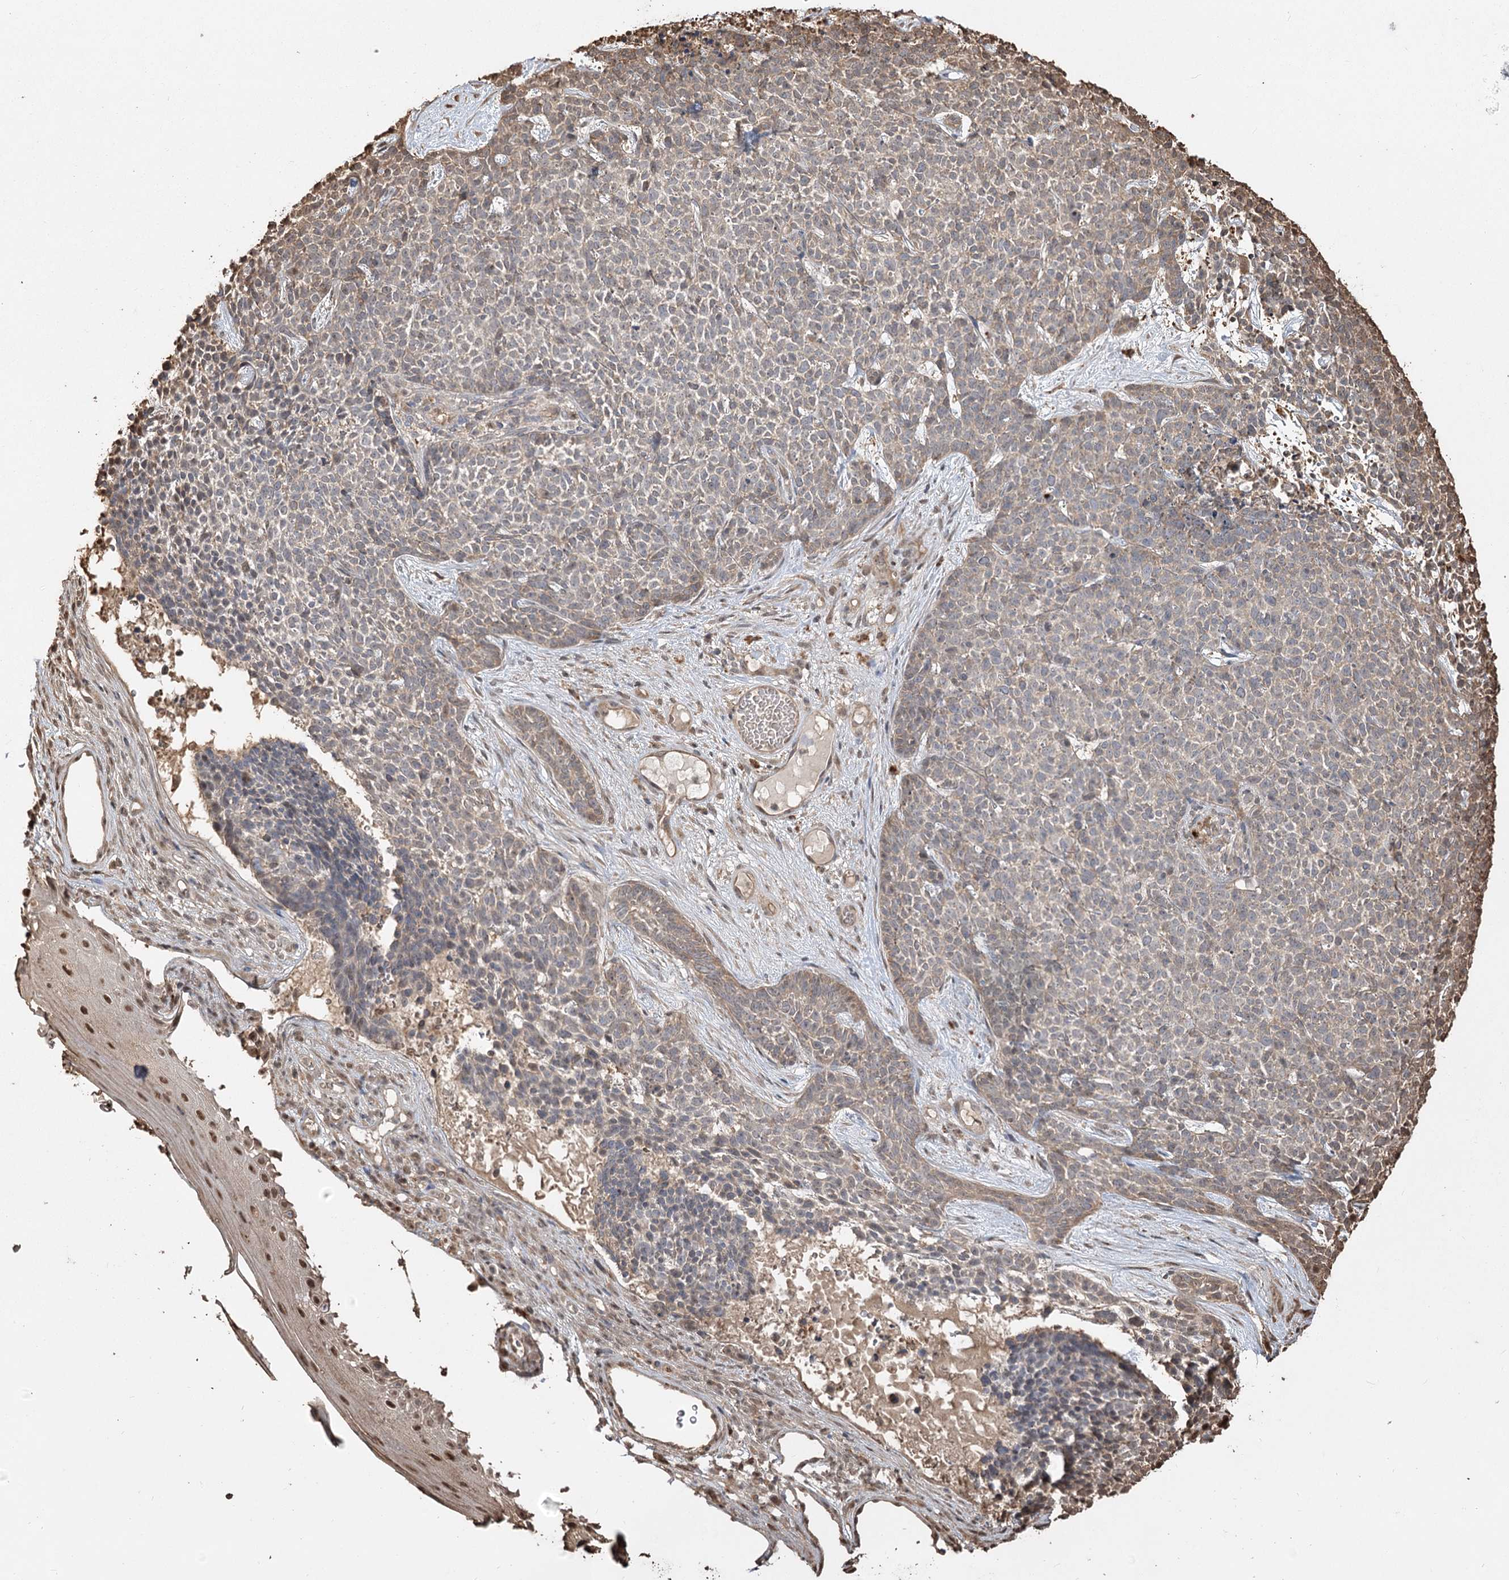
{"staining": {"intensity": "weak", "quantity": "25%-75%", "location": "cytoplasmic/membranous"}, "tissue": "skin cancer", "cell_type": "Tumor cells", "image_type": "cancer", "snomed": [{"axis": "morphology", "description": "Basal cell carcinoma"}, {"axis": "topography", "description": "Skin"}], "caption": "This photomicrograph reveals IHC staining of human skin cancer (basal cell carcinoma), with low weak cytoplasmic/membranous positivity in approximately 25%-75% of tumor cells.", "gene": "PLCH1", "patient": {"sex": "female", "age": 84}}